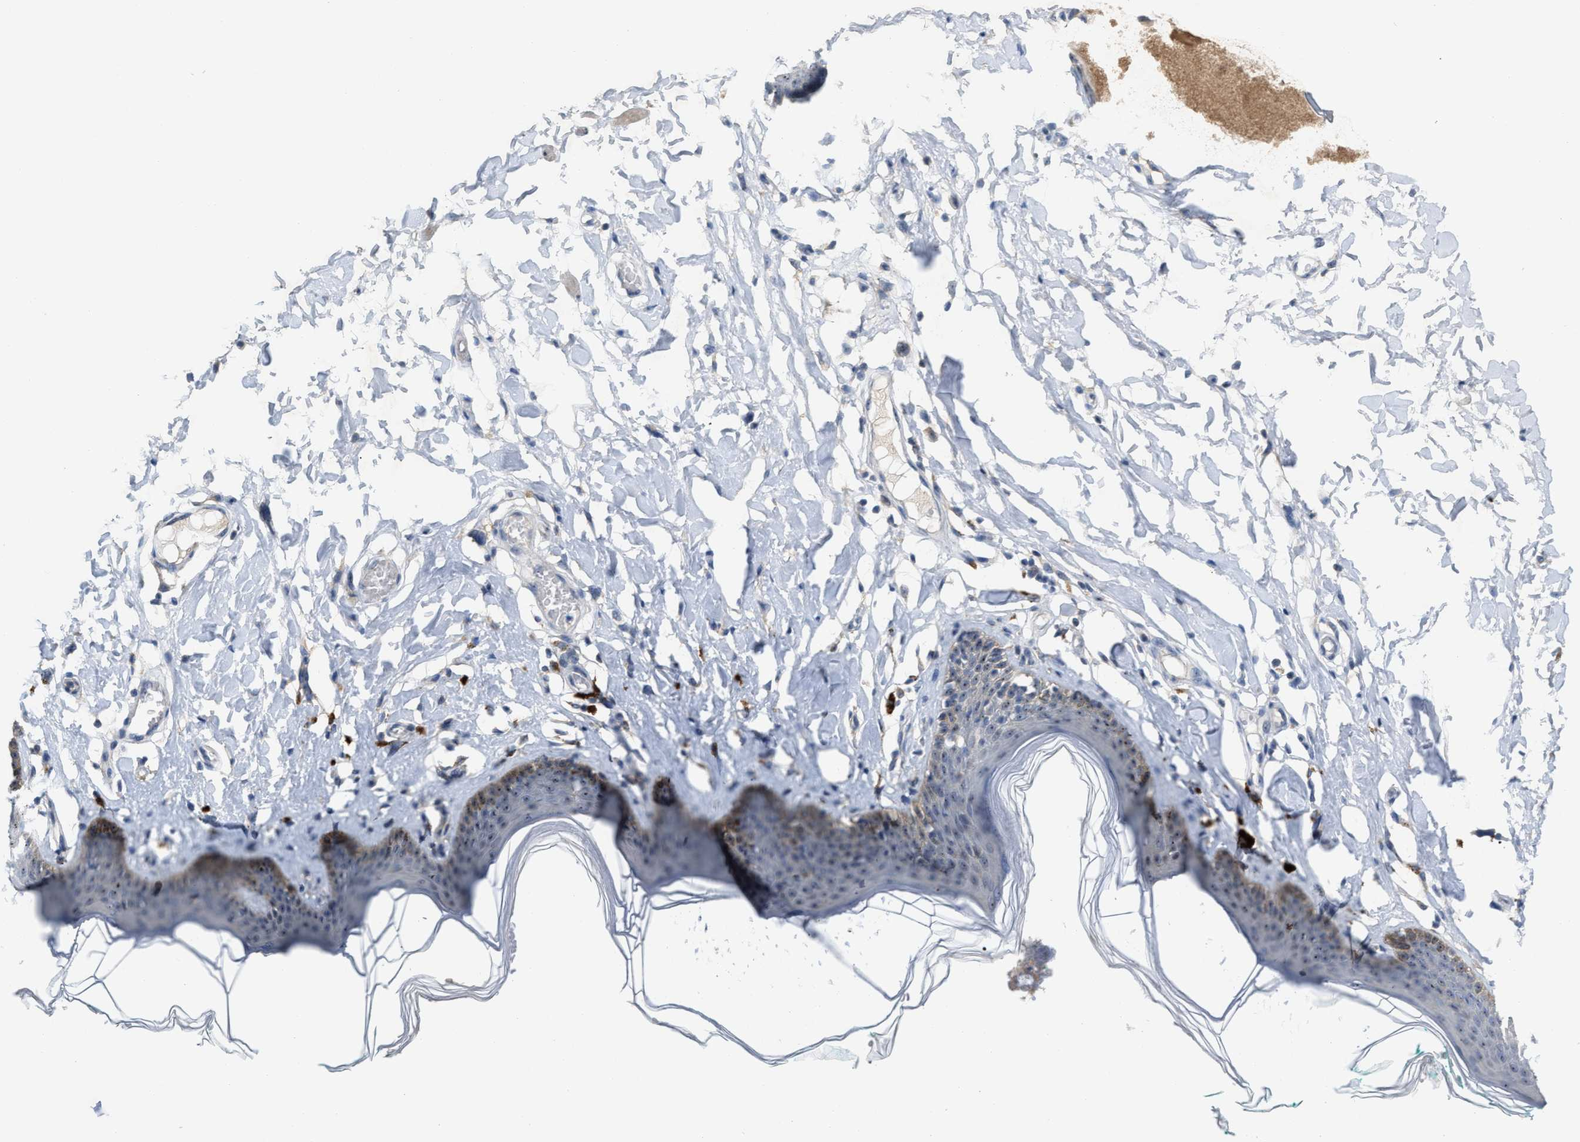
{"staining": {"intensity": "moderate", "quantity": ">75%", "location": "nuclear"}, "tissue": "skin", "cell_type": "Epidermal cells", "image_type": "normal", "snomed": [{"axis": "morphology", "description": "Normal tissue, NOS"}, {"axis": "topography", "description": "Vulva"}], "caption": "About >75% of epidermal cells in benign skin reveal moderate nuclear protein expression as visualized by brown immunohistochemical staining.", "gene": "ZNF783", "patient": {"sex": "female", "age": 66}}